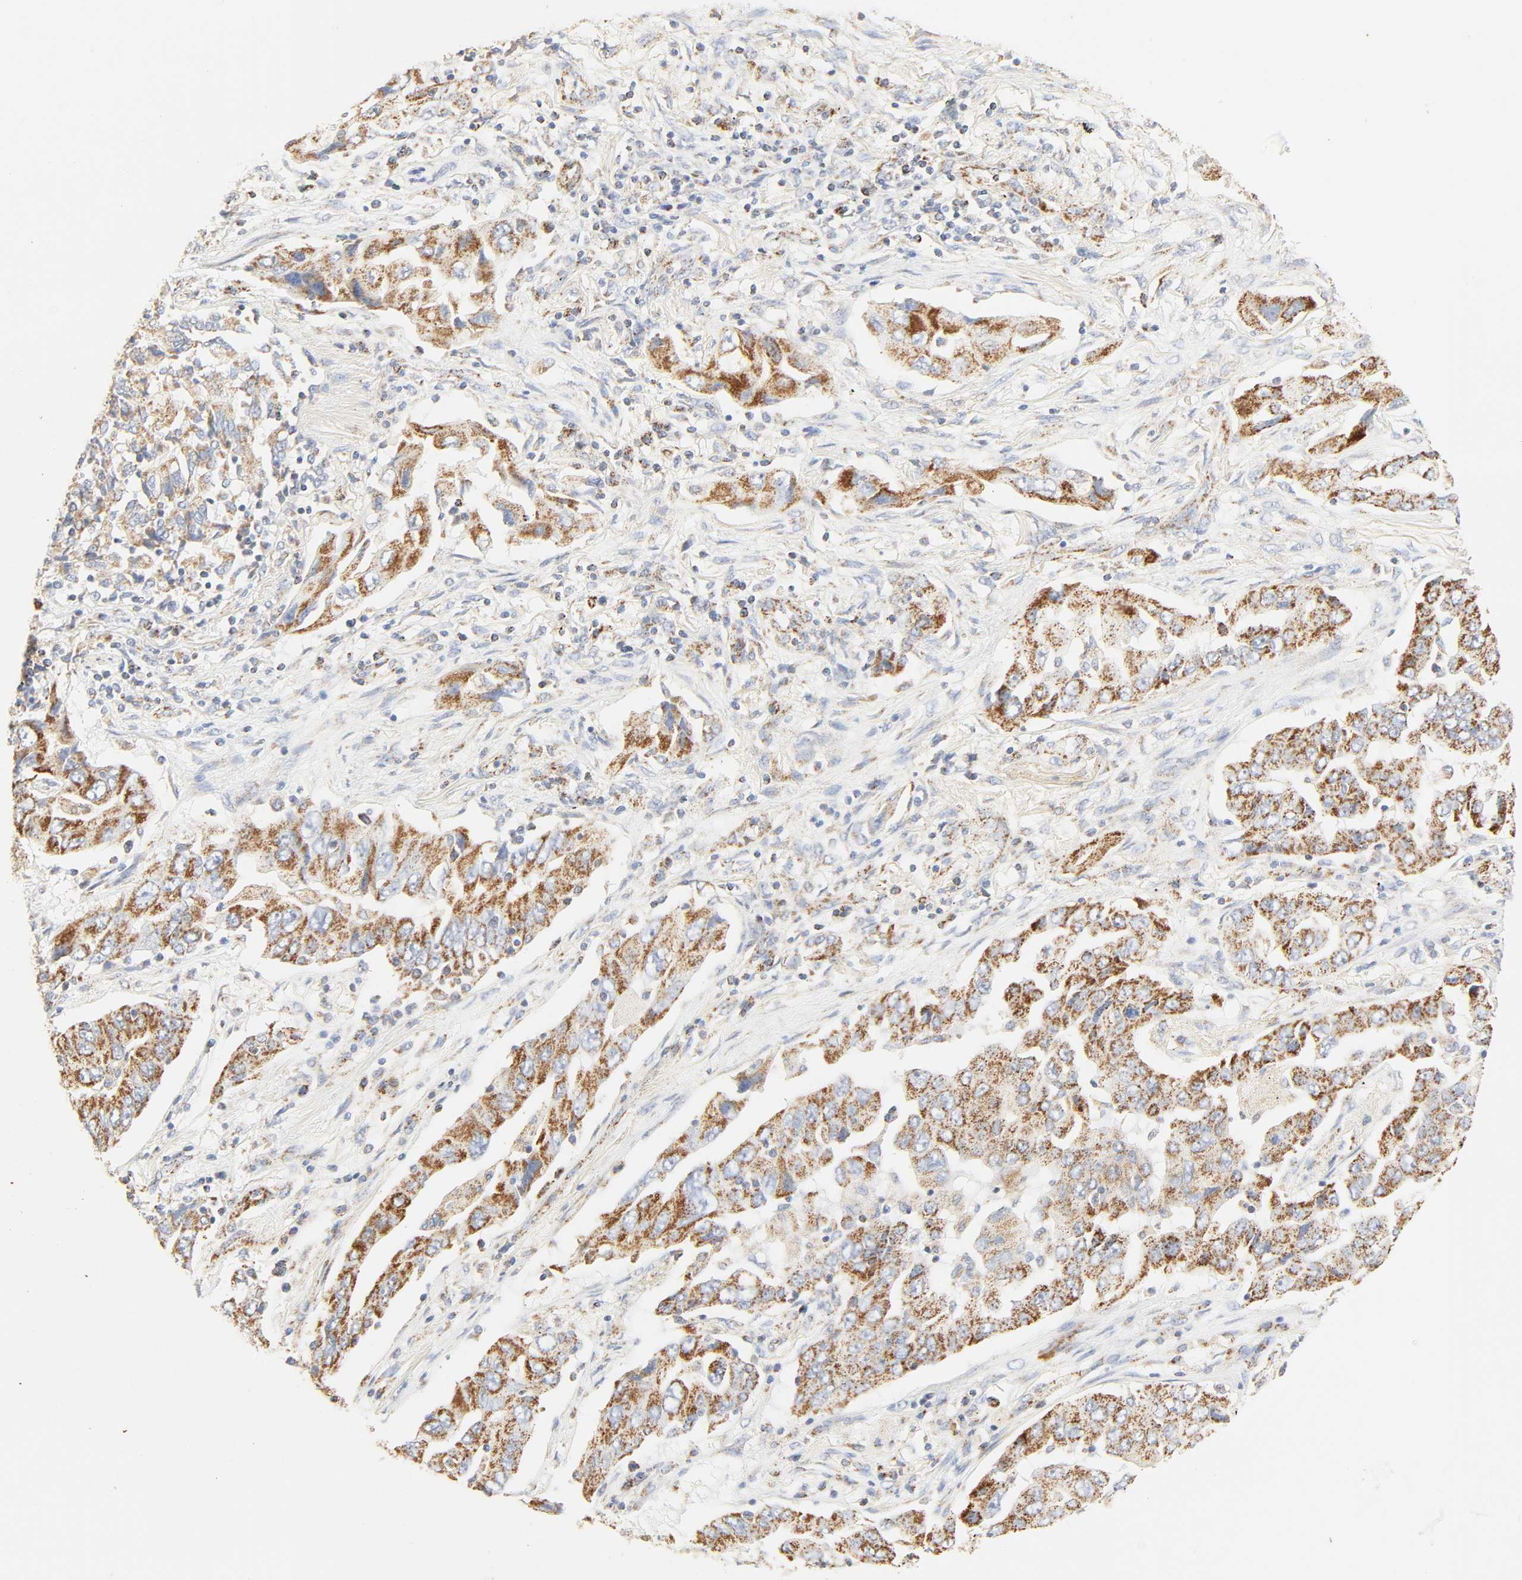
{"staining": {"intensity": "moderate", "quantity": ">75%", "location": "cytoplasmic/membranous"}, "tissue": "lung cancer", "cell_type": "Tumor cells", "image_type": "cancer", "snomed": [{"axis": "morphology", "description": "Adenocarcinoma, NOS"}, {"axis": "topography", "description": "Lung"}], "caption": "High-power microscopy captured an immunohistochemistry (IHC) micrograph of lung adenocarcinoma, revealing moderate cytoplasmic/membranous positivity in approximately >75% of tumor cells. (DAB (3,3'-diaminobenzidine) IHC, brown staining for protein, blue staining for nuclei).", "gene": "ACAT1", "patient": {"sex": "female", "age": 65}}